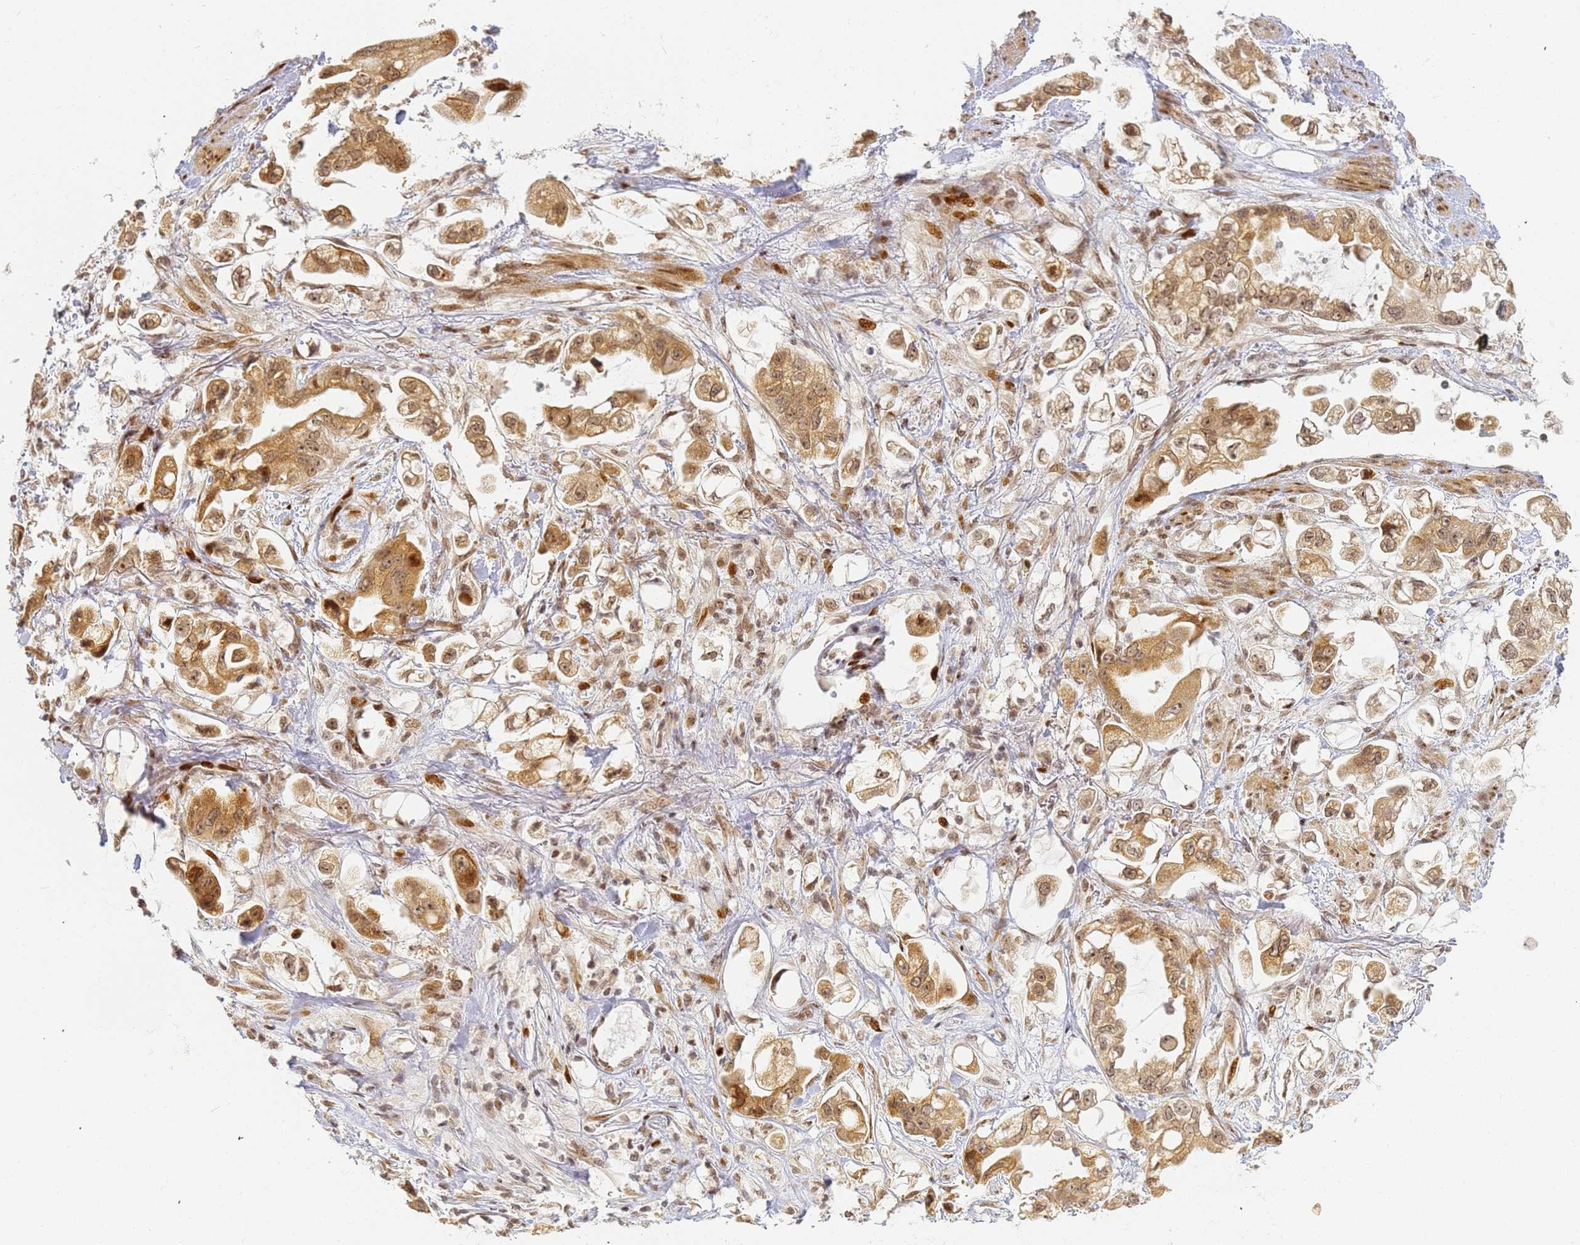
{"staining": {"intensity": "moderate", "quantity": ">75%", "location": "cytoplasmic/membranous,nuclear"}, "tissue": "stomach cancer", "cell_type": "Tumor cells", "image_type": "cancer", "snomed": [{"axis": "morphology", "description": "Adenocarcinoma, NOS"}, {"axis": "topography", "description": "Stomach"}], "caption": "There is medium levels of moderate cytoplasmic/membranous and nuclear positivity in tumor cells of stomach cancer, as demonstrated by immunohistochemical staining (brown color).", "gene": "ABCA2", "patient": {"sex": "male", "age": 62}}